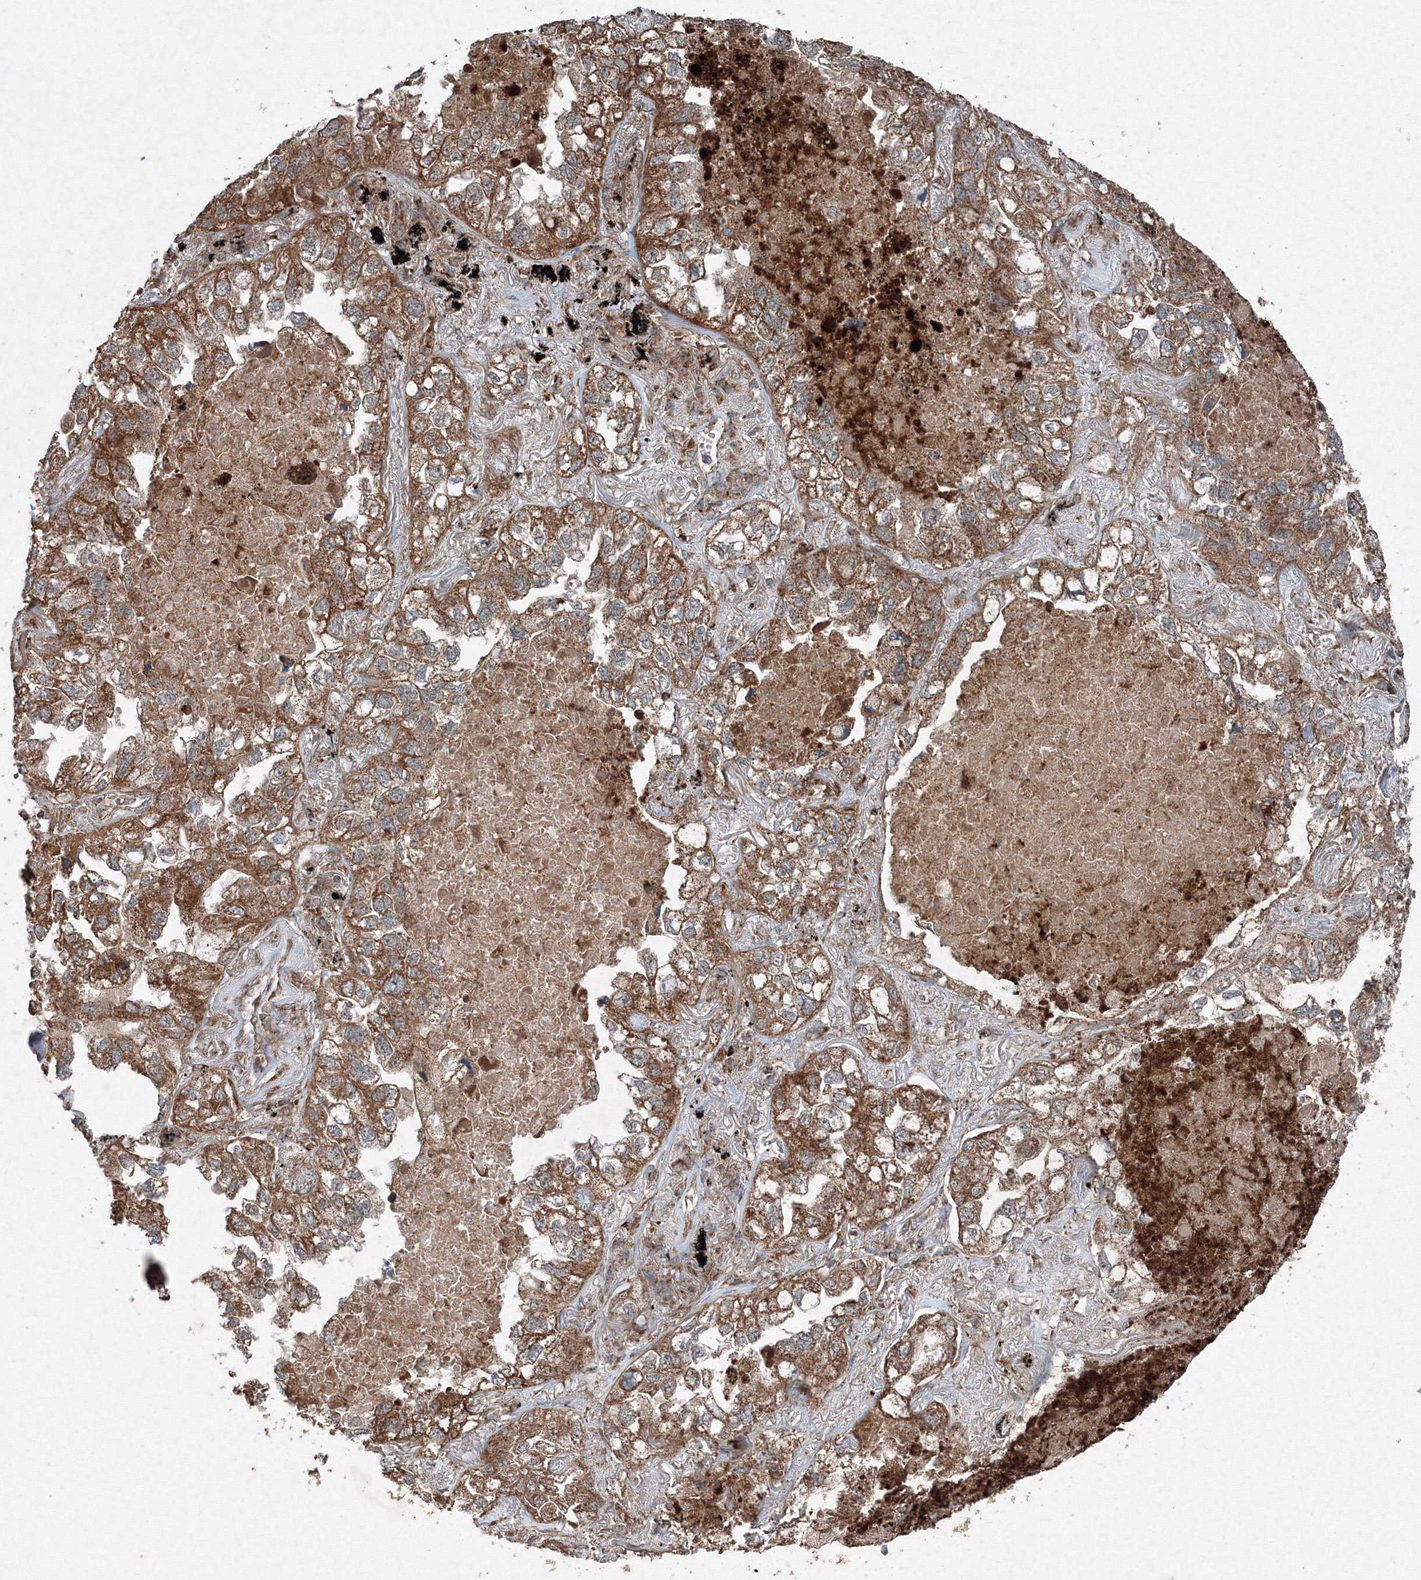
{"staining": {"intensity": "moderate", "quantity": ">75%", "location": "cytoplasmic/membranous"}, "tissue": "lung cancer", "cell_type": "Tumor cells", "image_type": "cancer", "snomed": [{"axis": "morphology", "description": "Adenocarcinoma, NOS"}, {"axis": "topography", "description": "Lung"}], "caption": "A medium amount of moderate cytoplasmic/membranous staining is appreciated in about >75% of tumor cells in adenocarcinoma (lung) tissue. (IHC, brightfield microscopy, high magnification).", "gene": "COPS7B", "patient": {"sex": "male", "age": 65}}